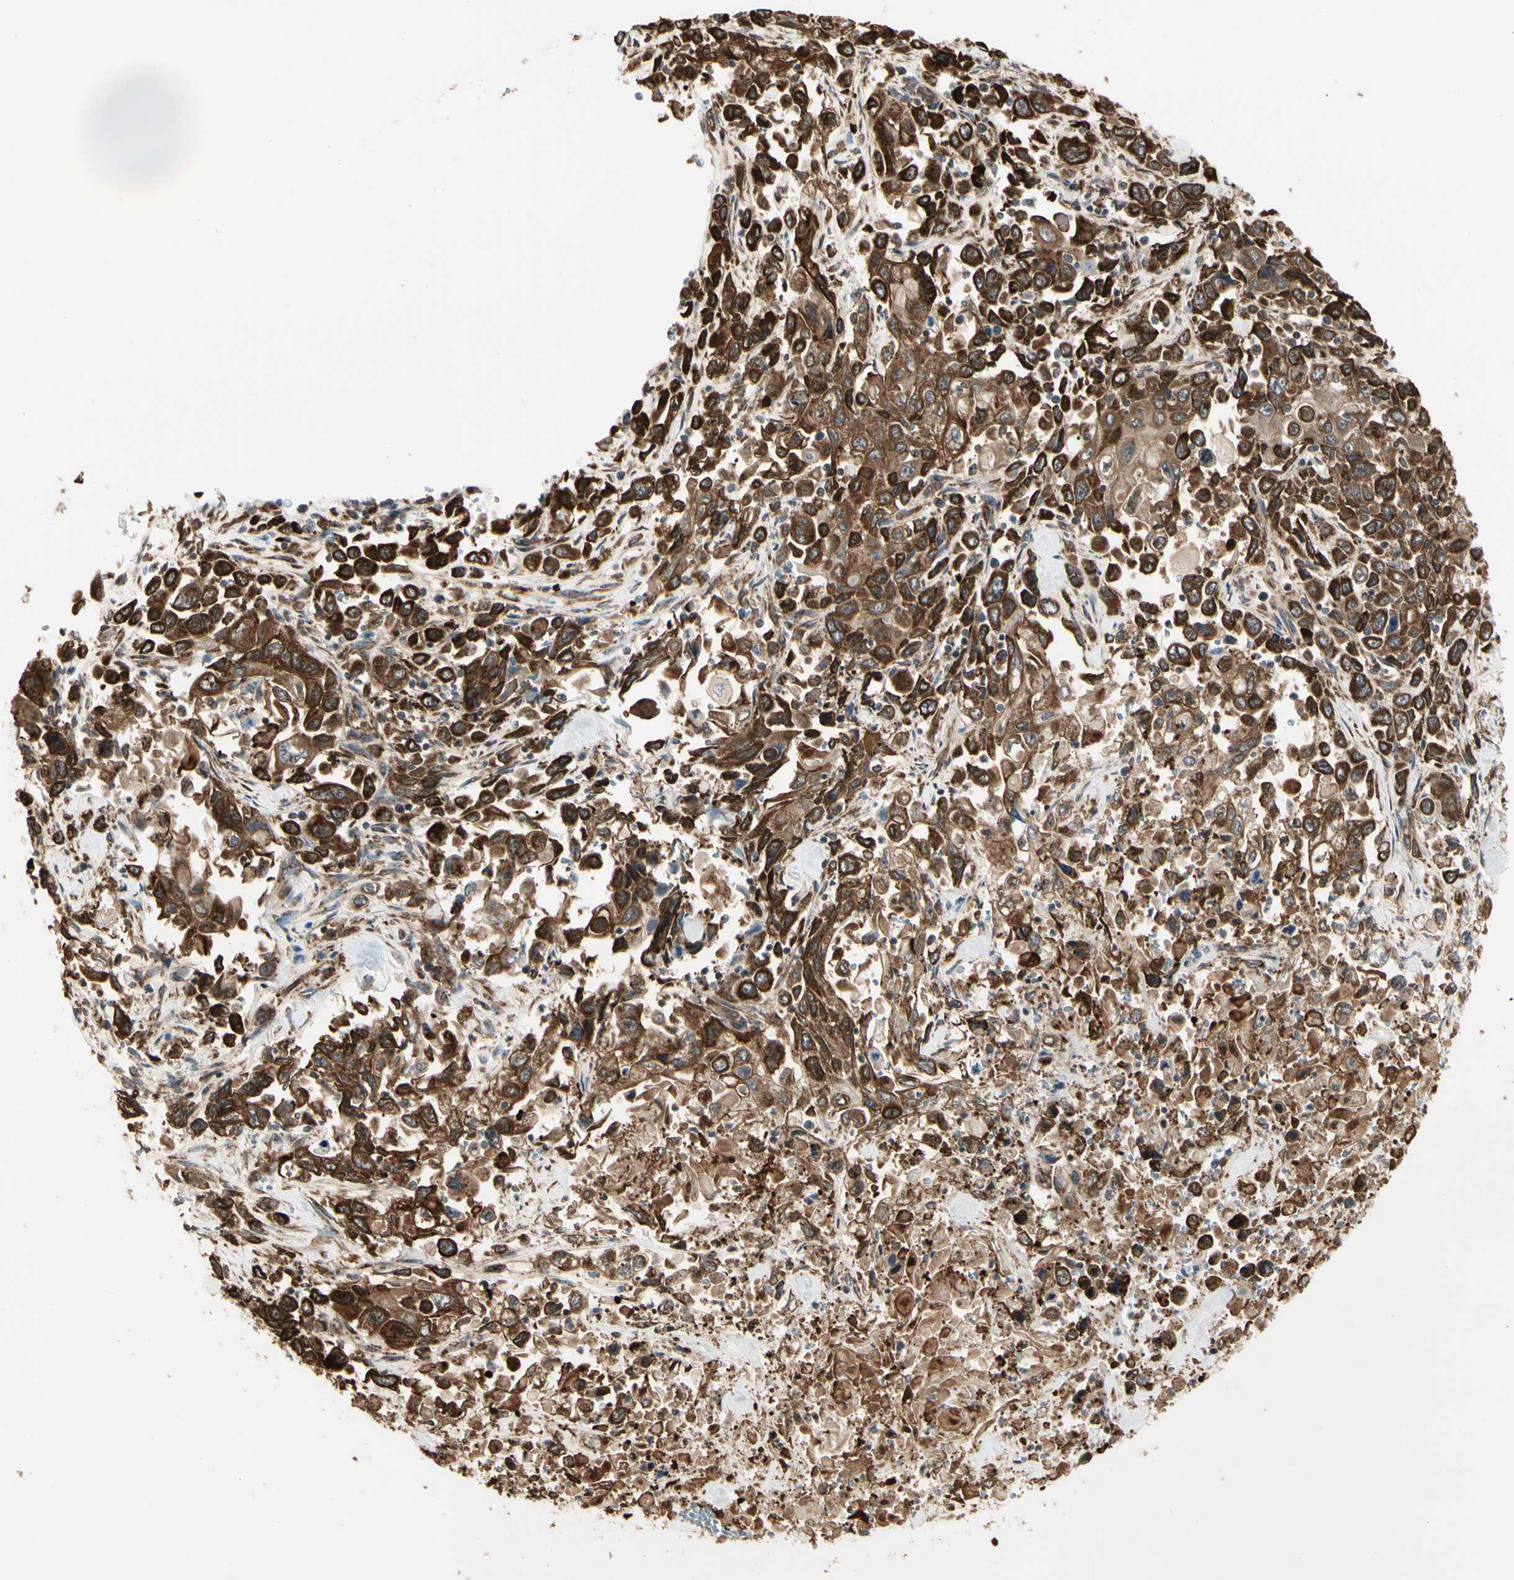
{"staining": {"intensity": "strong", "quantity": ">75%", "location": "cytoplasmic/membranous"}, "tissue": "pancreatic cancer", "cell_type": "Tumor cells", "image_type": "cancer", "snomed": [{"axis": "morphology", "description": "Adenocarcinoma, NOS"}, {"axis": "topography", "description": "Pancreas"}], "caption": "This image displays immunohistochemistry staining of adenocarcinoma (pancreatic), with high strong cytoplasmic/membranous staining in about >75% of tumor cells.", "gene": "HSP90B1", "patient": {"sex": "male", "age": 70}}